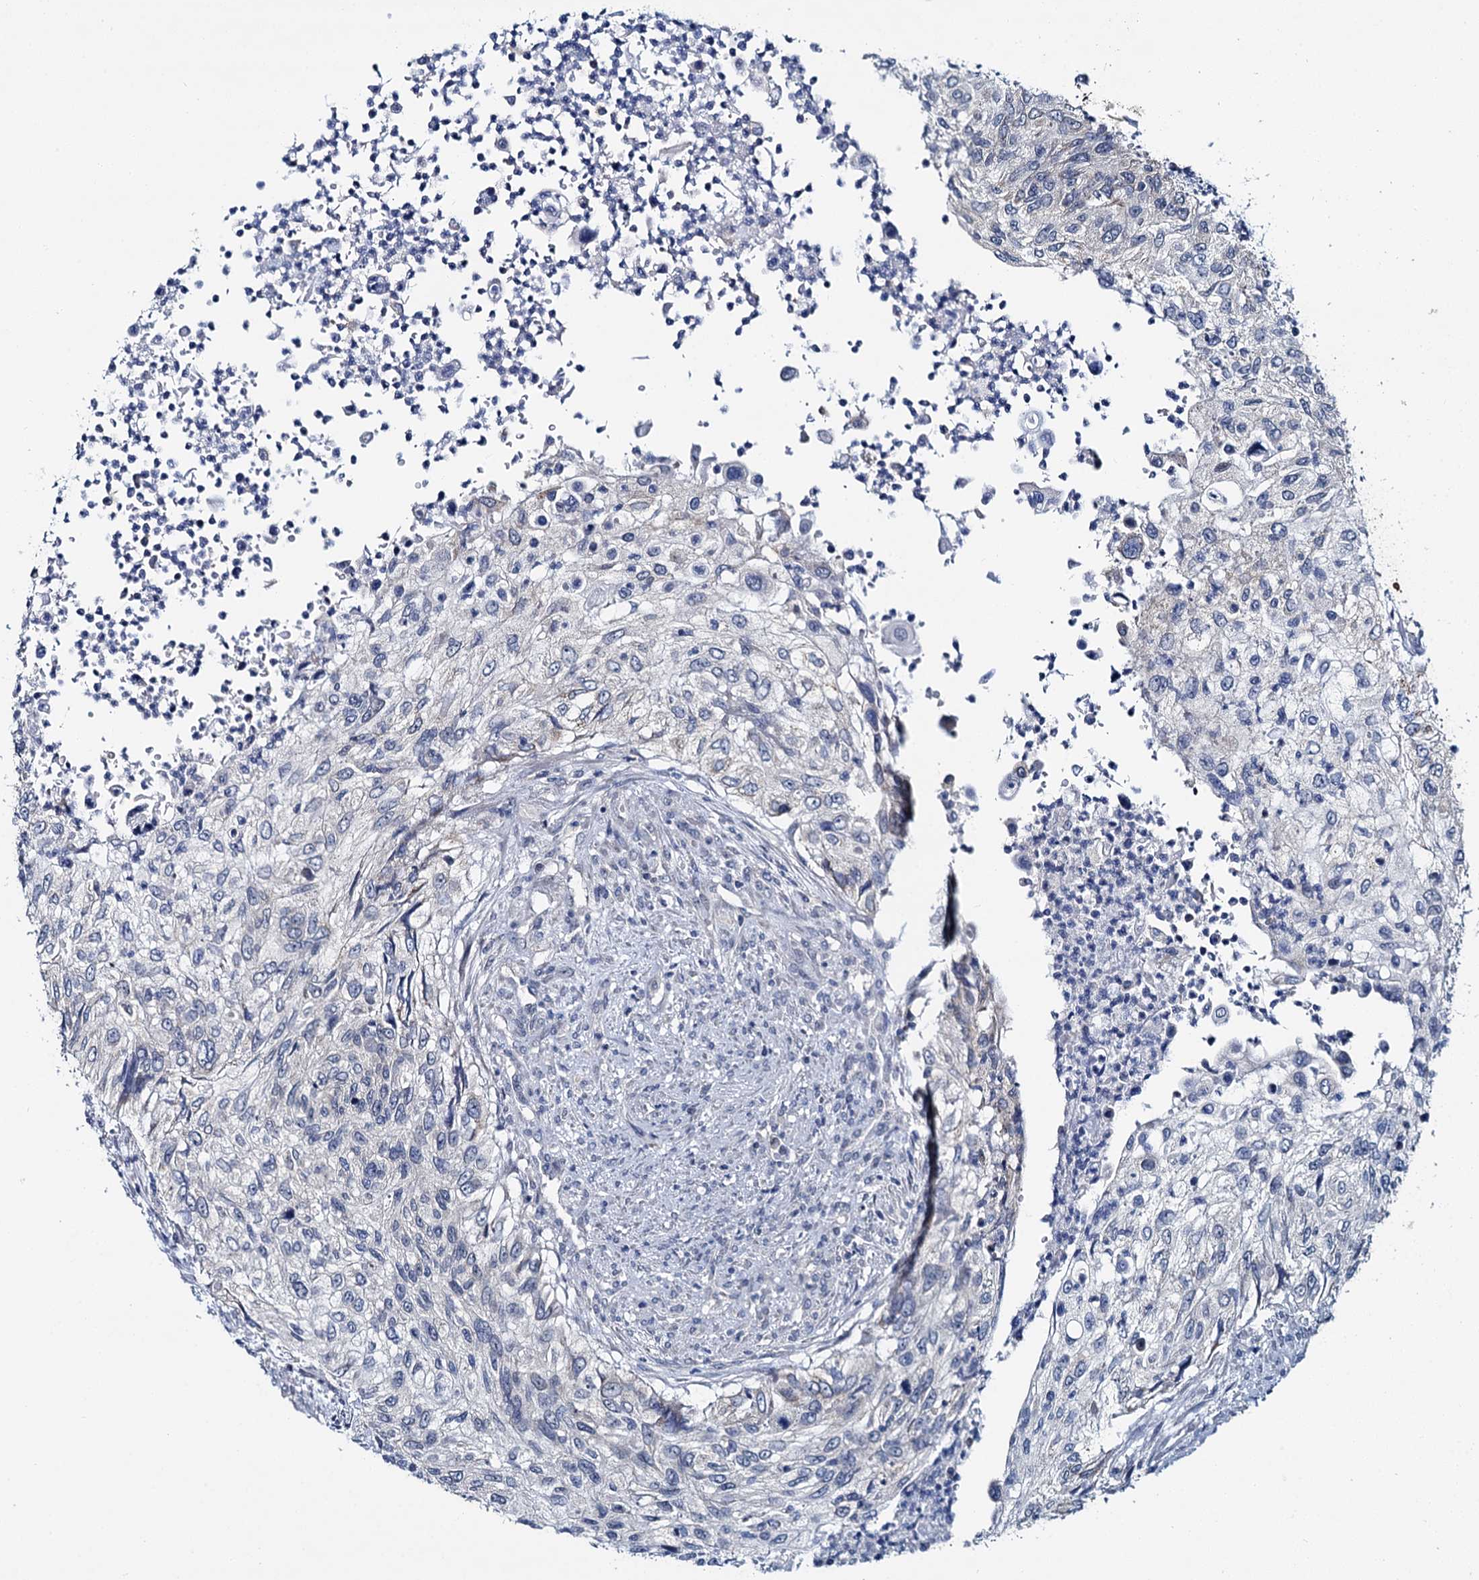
{"staining": {"intensity": "negative", "quantity": "none", "location": "none"}, "tissue": "urothelial cancer", "cell_type": "Tumor cells", "image_type": "cancer", "snomed": [{"axis": "morphology", "description": "Urothelial carcinoma, High grade"}, {"axis": "topography", "description": "Urinary bladder"}], "caption": "Immunohistochemistry photomicrograph of neoplastic tissue: human urothelial cancer stained with DAB shows no significant protein staining in tumor cells. (DAB (3,3'-diaminobenzidine) IHC, high magnification).", "gene": "MIOX", "patient": {"sex": "female", "age": 60}}